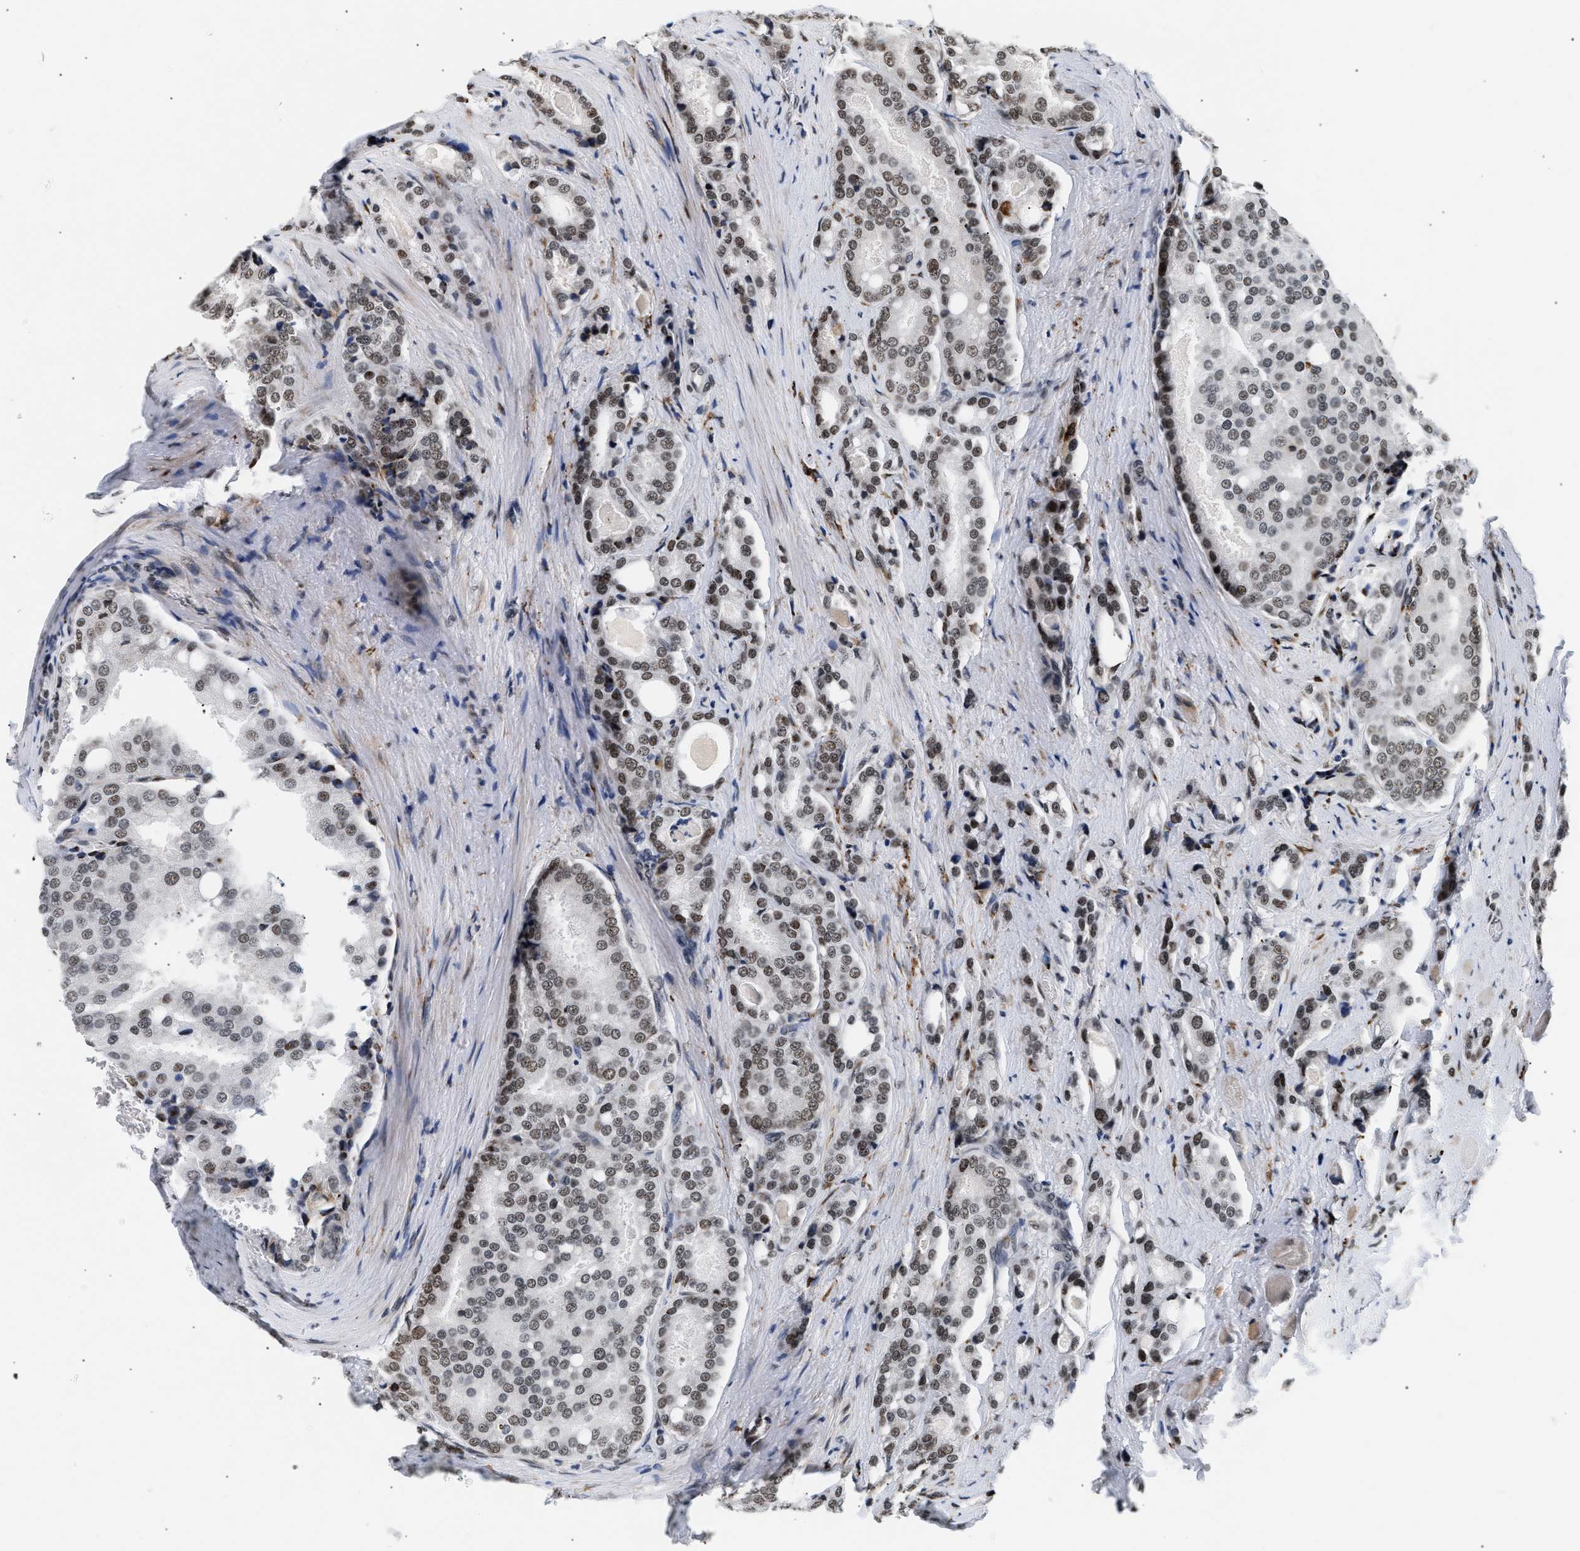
{"staining": {"intensity": "weak", "quantity": "25%-75%", "location": "nuclear"}, "tissue": "prostate cancer", "cell_type": "Tumor cells", "image_type": "cancer", "snomed": [{"axis": "morphology", "description": "Adenocarcinoma, High grade"}, {"axis": "topography", "description": "Prostate"}], "caption": "A micrograph of human prostate cancer stained for a protein shows weak nuclear brown staining in tumor cells.", "gene": "THOC1", "patient": {"sex": "male", "age": 50}}